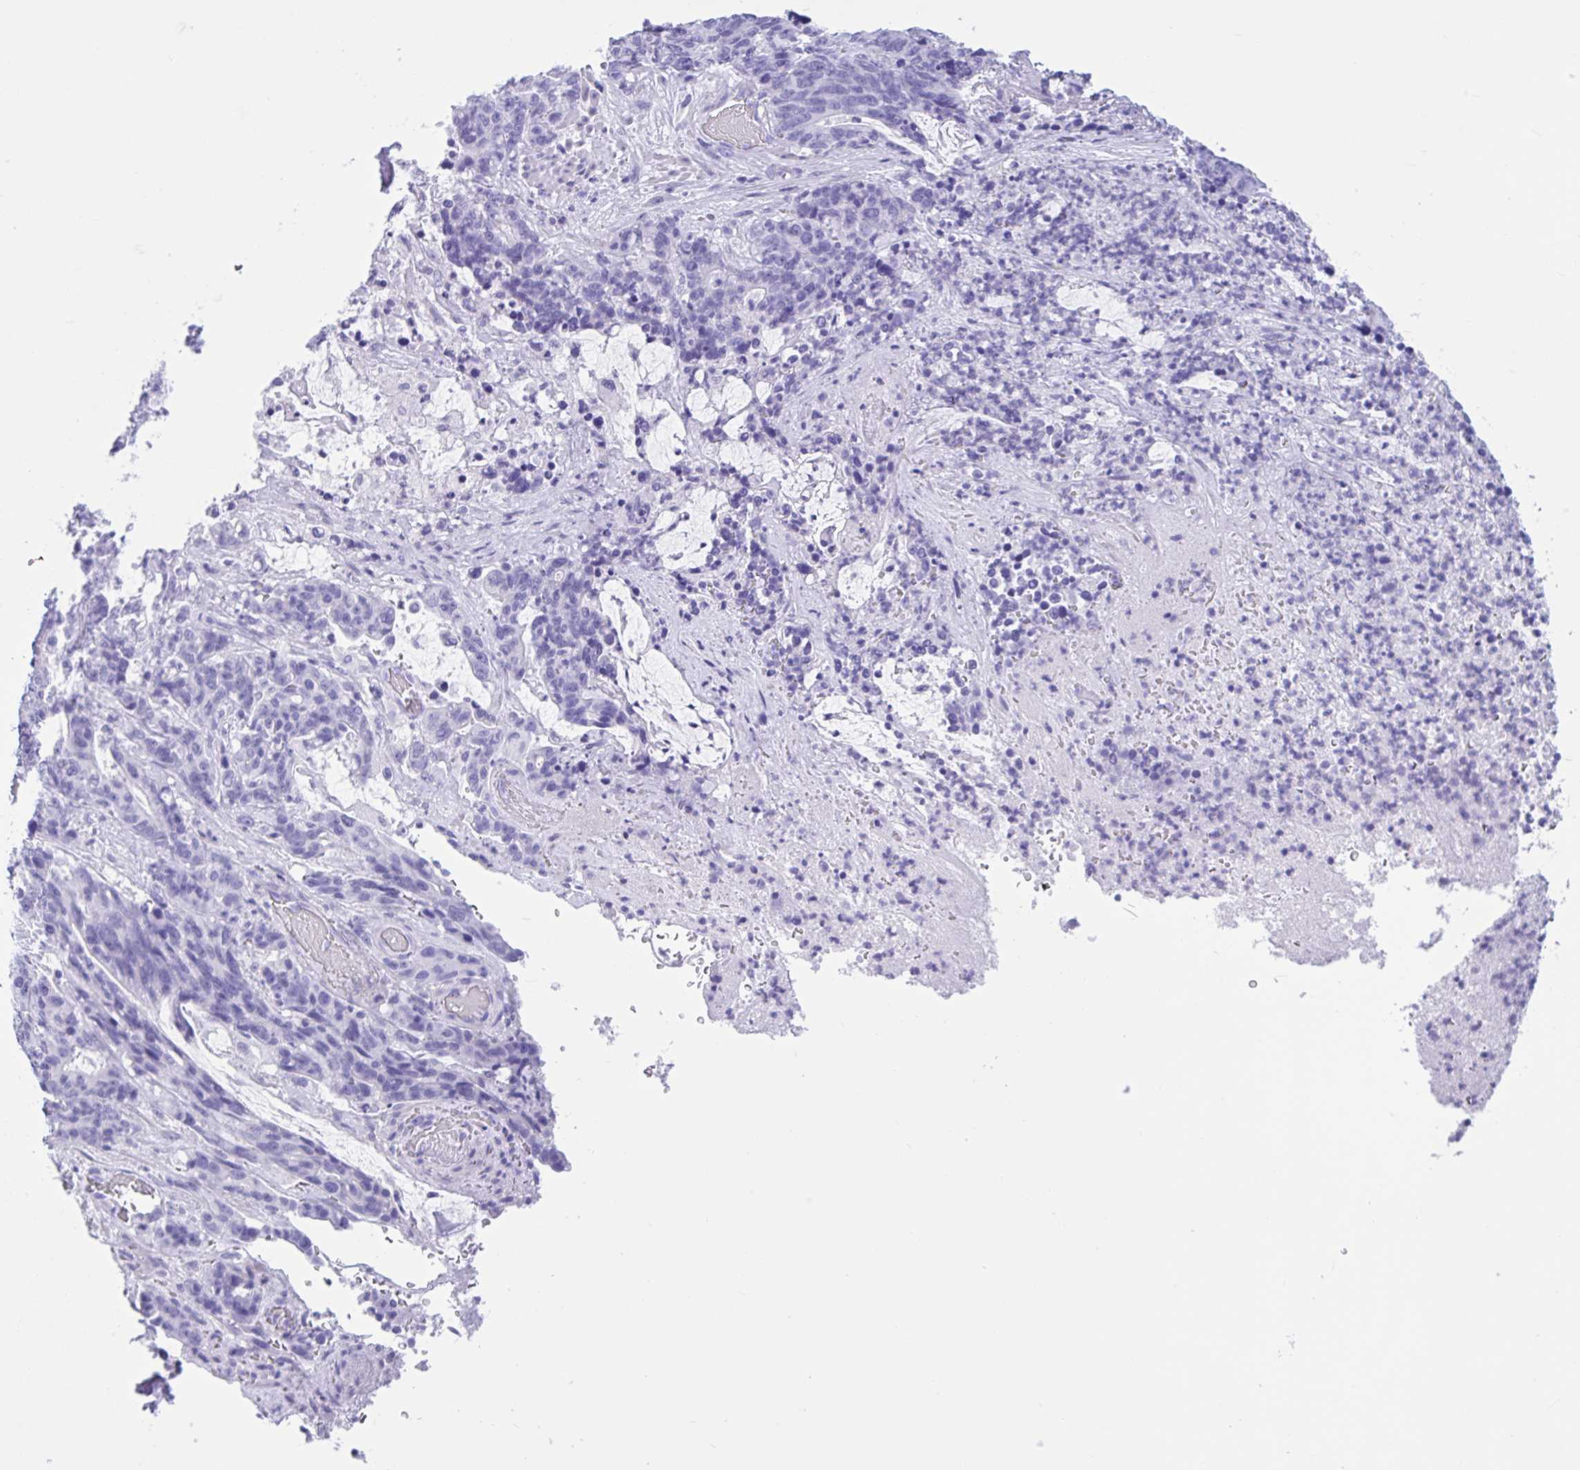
{"staining": {"intensity": "negative", "quantity": "none", "location": "none"}, "tissue": "stomach cancer", "cell_type": "Tumor cells", "image_type": "cancer", "snomed": [{"axis": "morphology", "description": "Normal tissue, NOS"}, {"axis": "morphology", "description": "Adenocarcinoma, NOS"}, {"axis": "topography", "description": "Stomach"}], "caption": "The image shows no staining of tumor cells in adenocarcinoma (stomach).", "gene": "IAPP", "patient": {"sex": "female", "age": 64}}